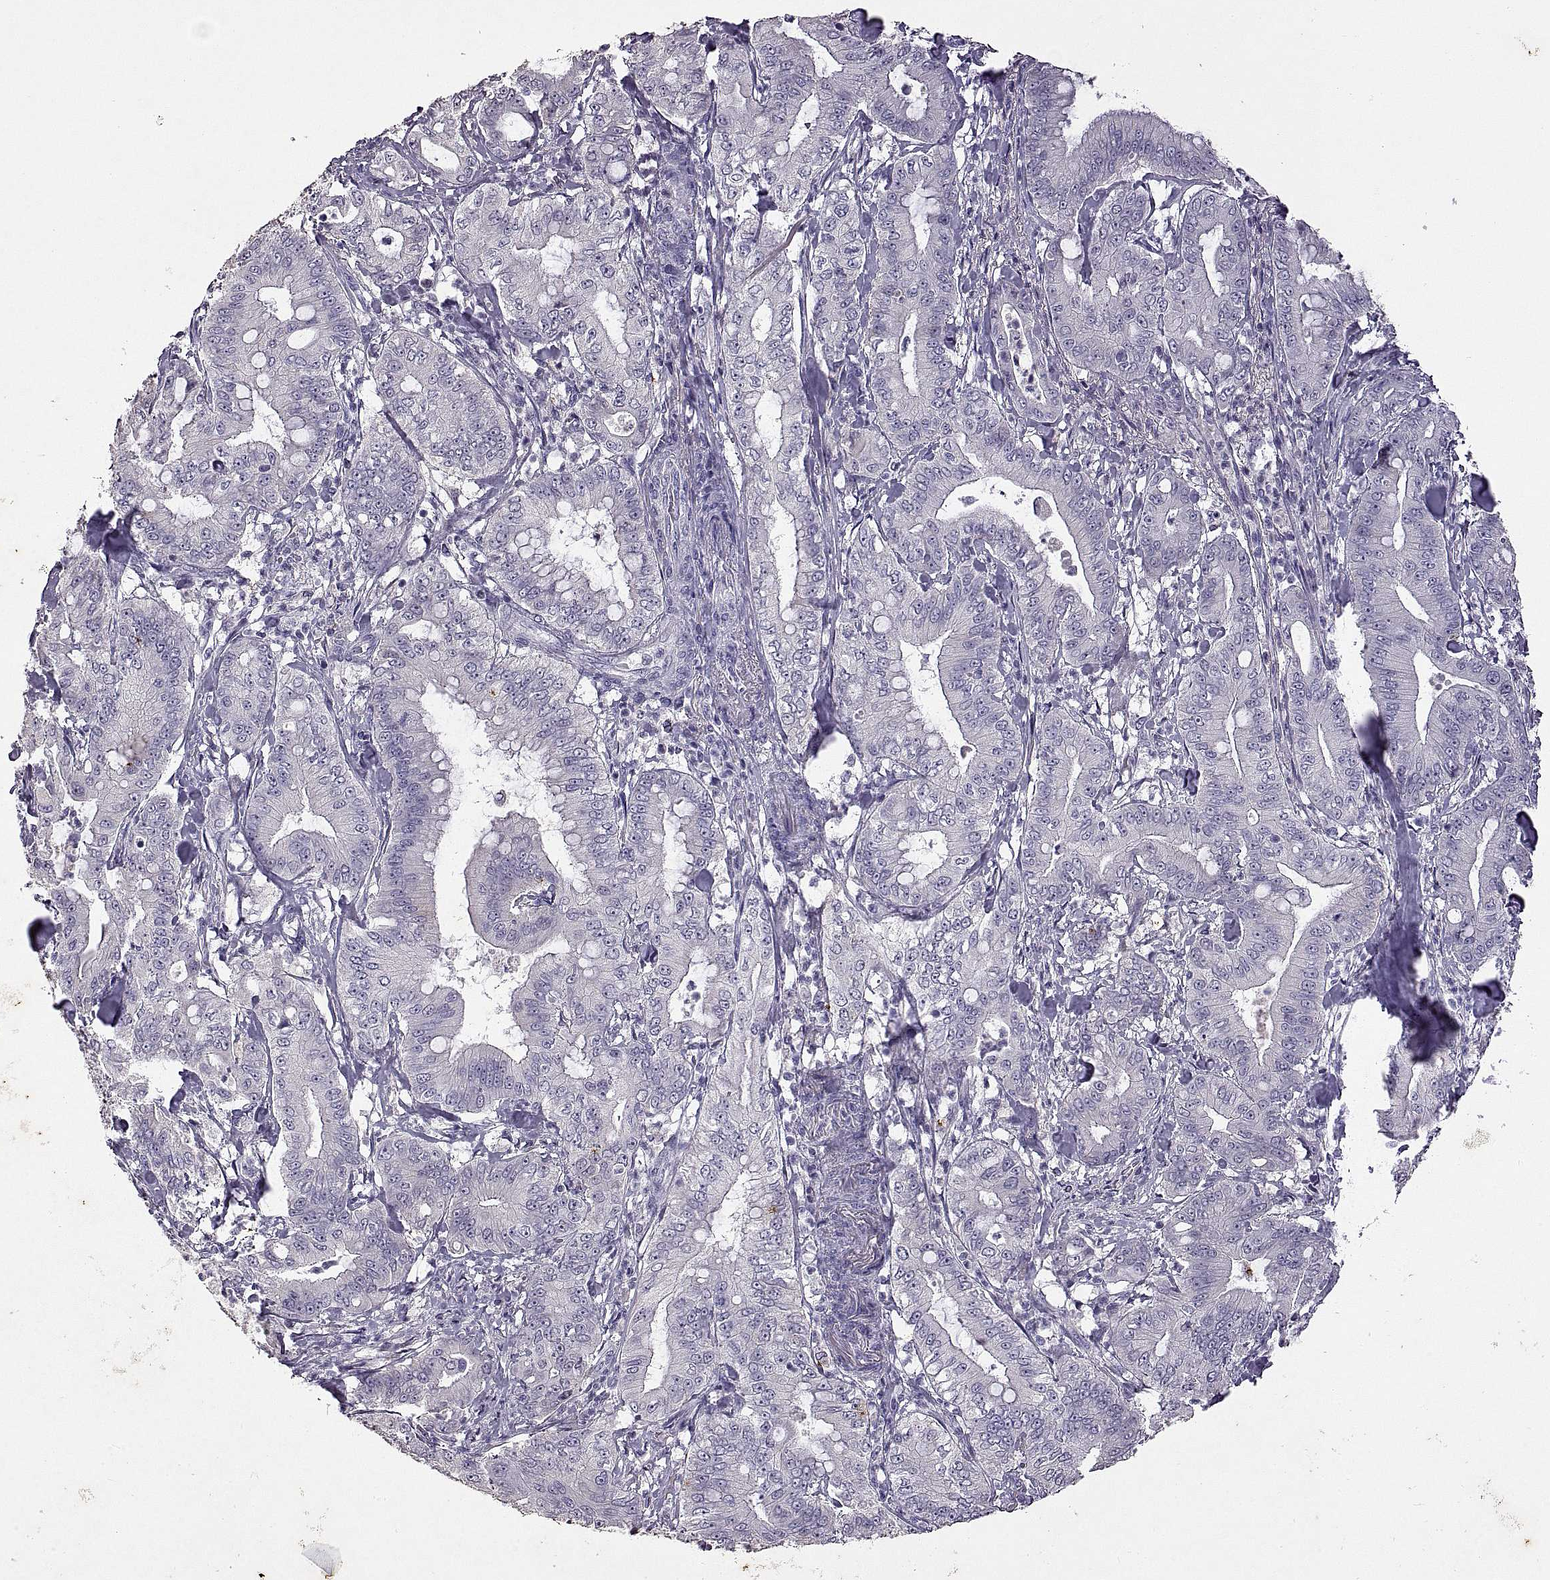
{"staining": {"intensity": "negative", "quantity": "none", "location": "none"}, "tissue": "pancreatic cancer", "cell_type": "Tumor cells", "image_type": "cancer", "snomed": [{"axis": "morphology", "description": "Adenocarcinoma, NOS"}, {"axis": "topography", "description": "Pancreas"}], "caption": "Photomicrograph shows no significant protein expression in tumor cells of pancreatic adenocarcinoma.", "gene": "DEFB136", "patient": {"sex": "male", "age": 71}}